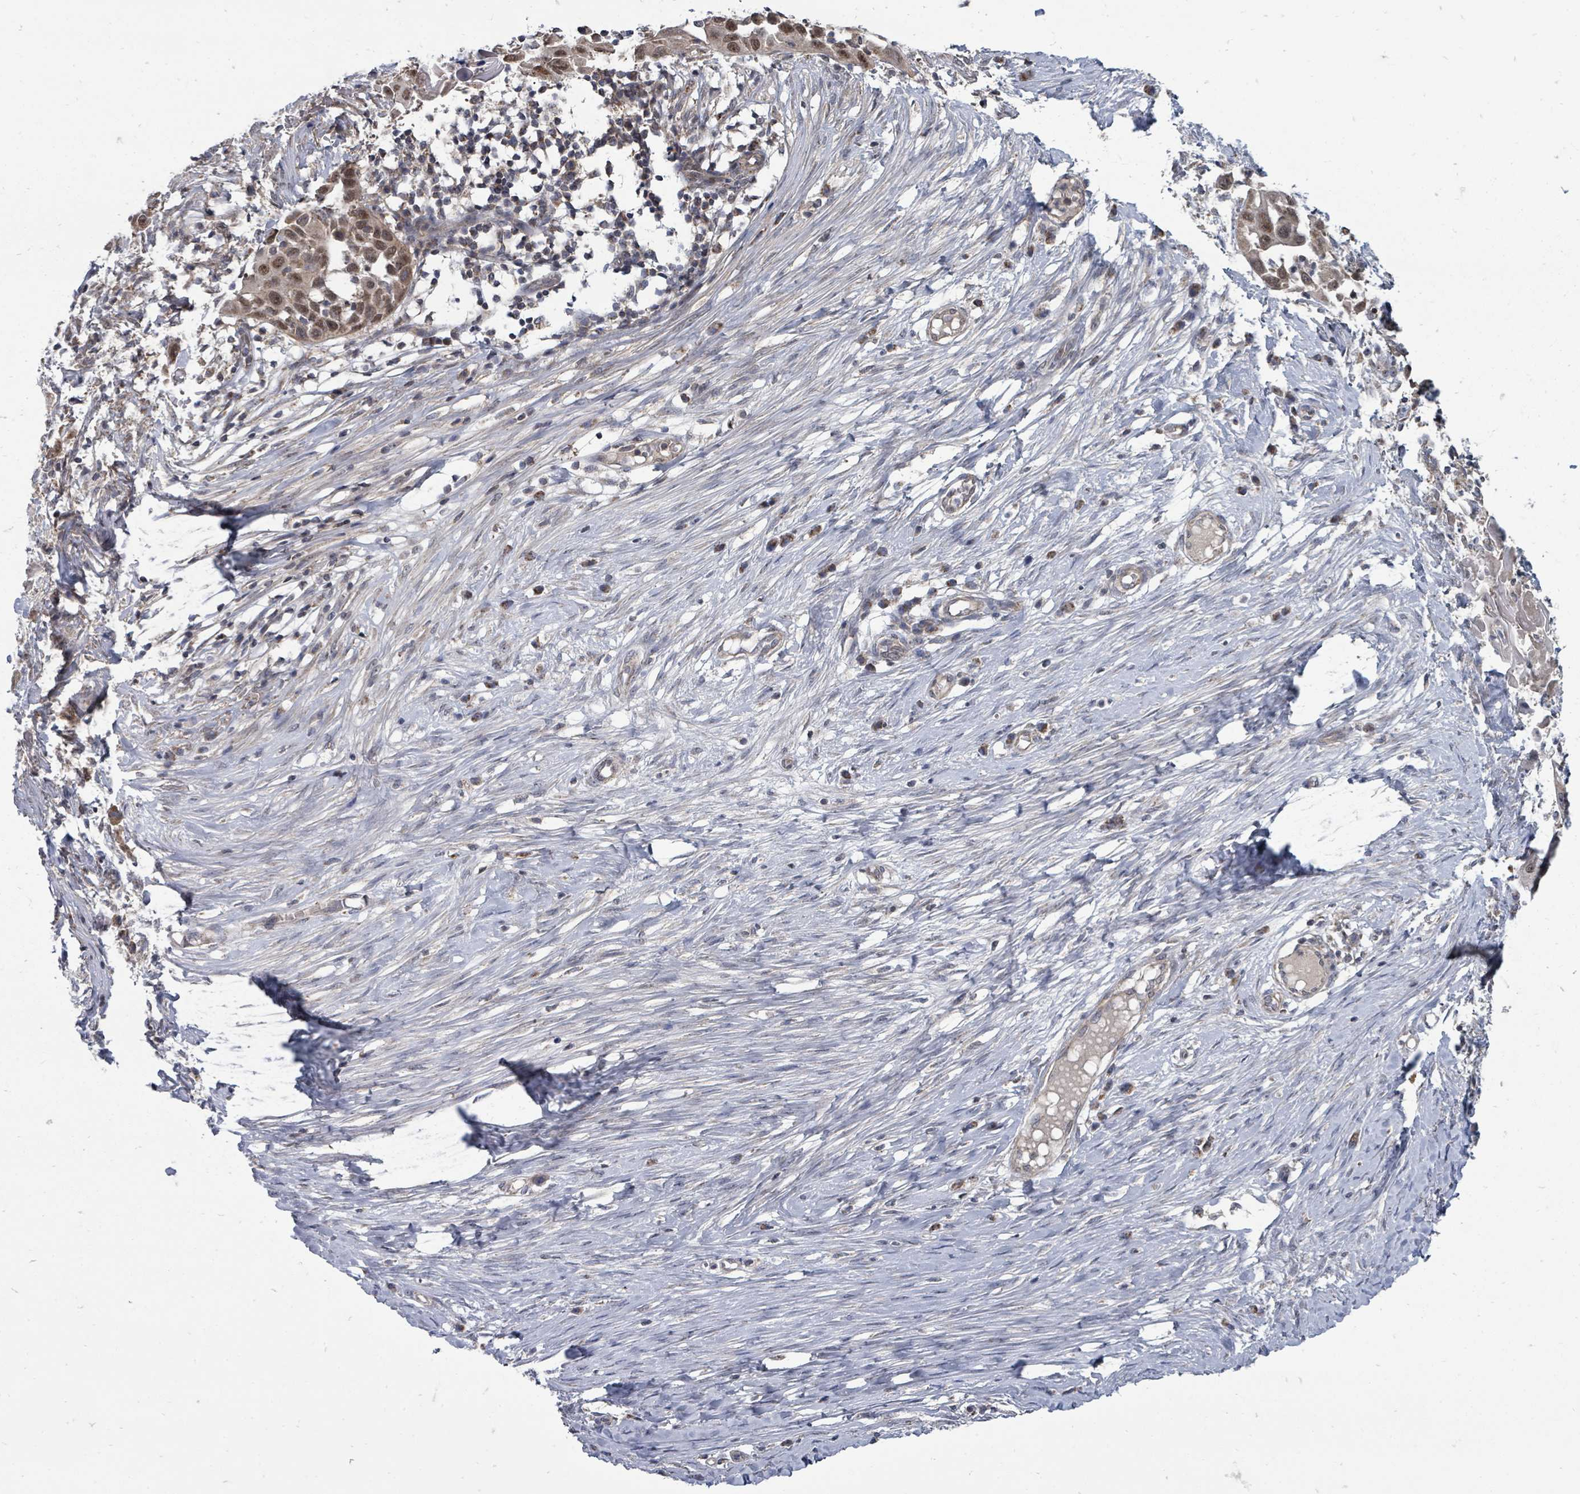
{"staining": {"intensity": "moderate", "quantity": ">75%", "location": "cytoplasmic/membranous,nuclear"}, "tissue": "skin cancer", "cell_type": "Tumor cells", "image_type": "cancer", "snomed": [{"axis": "morphology", "description": "Squamous cell carcinoma, NOS"}, {"axis": "topography", "description": "Skin"}], "caption": "Immunohistochemical staining of skin squamous cell carcinoma displays medium levels of moderate cytoplasmic/membranous and nuclear protein positivity in approximately >75% of tumor cells. Using DAB (brown) and hematoxylin (blue) stains, captured at high magnification using brightfield microscopy.", "gene": "MAGOHB", "patient": {"sex": "female", "age": 44}}